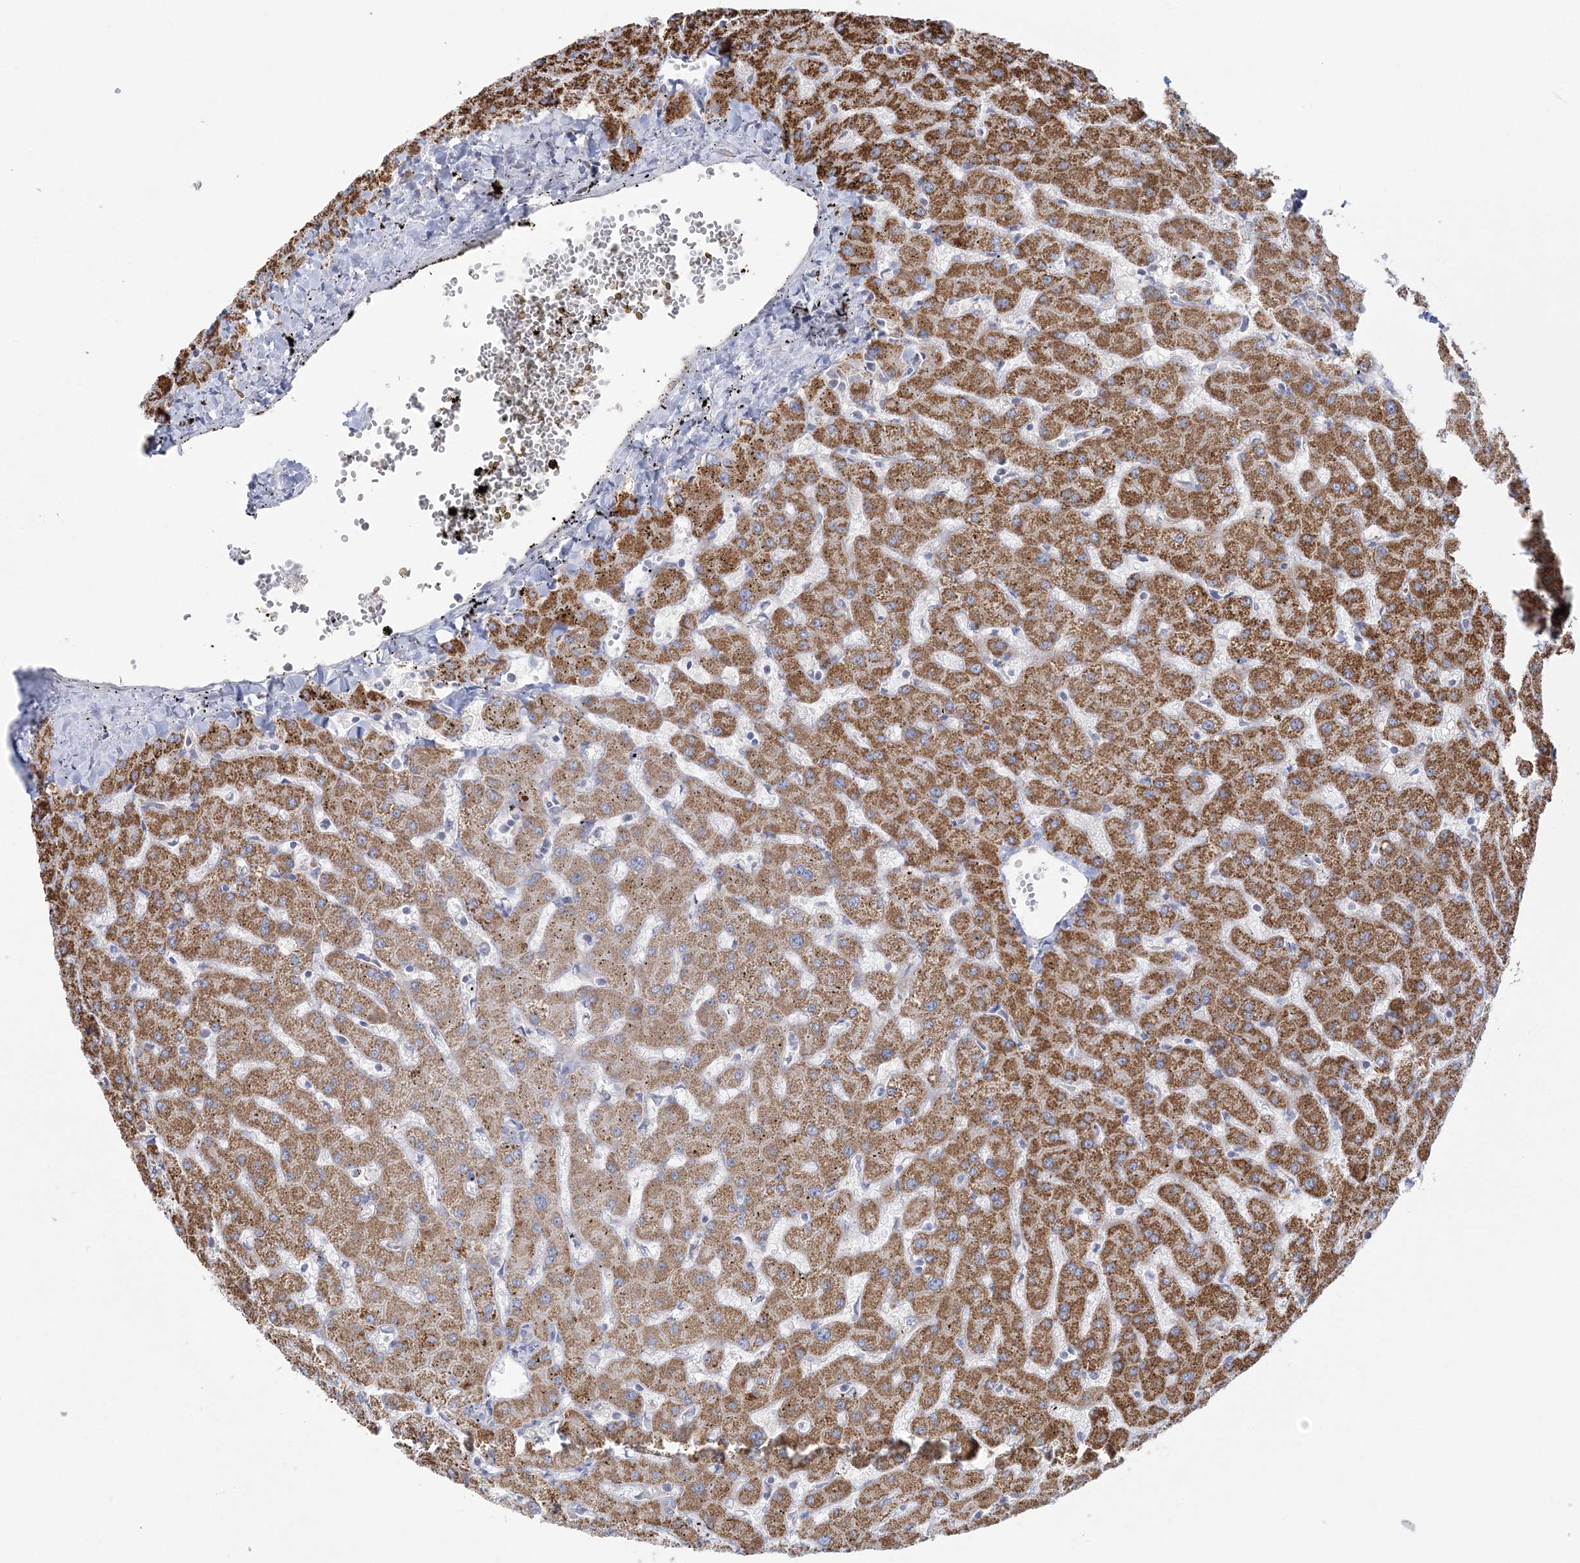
{"staining": {"intensity": "negative", "quantity": "none", "location": "none"}, "tissue": "liver", "cell_type": "Cholangiocytes", "image_type": "normal", "snomed": [{"axis": "morphology", "description": "Normal tissue, NOS"}, {"axis": "topography", "description": "Liver"}], "caption": "Protein analysis of normal liver reveals no significant staining in cholangiocytes.", "gene": "MMADHC", "patient": {"sex": "female", "age": 63}}